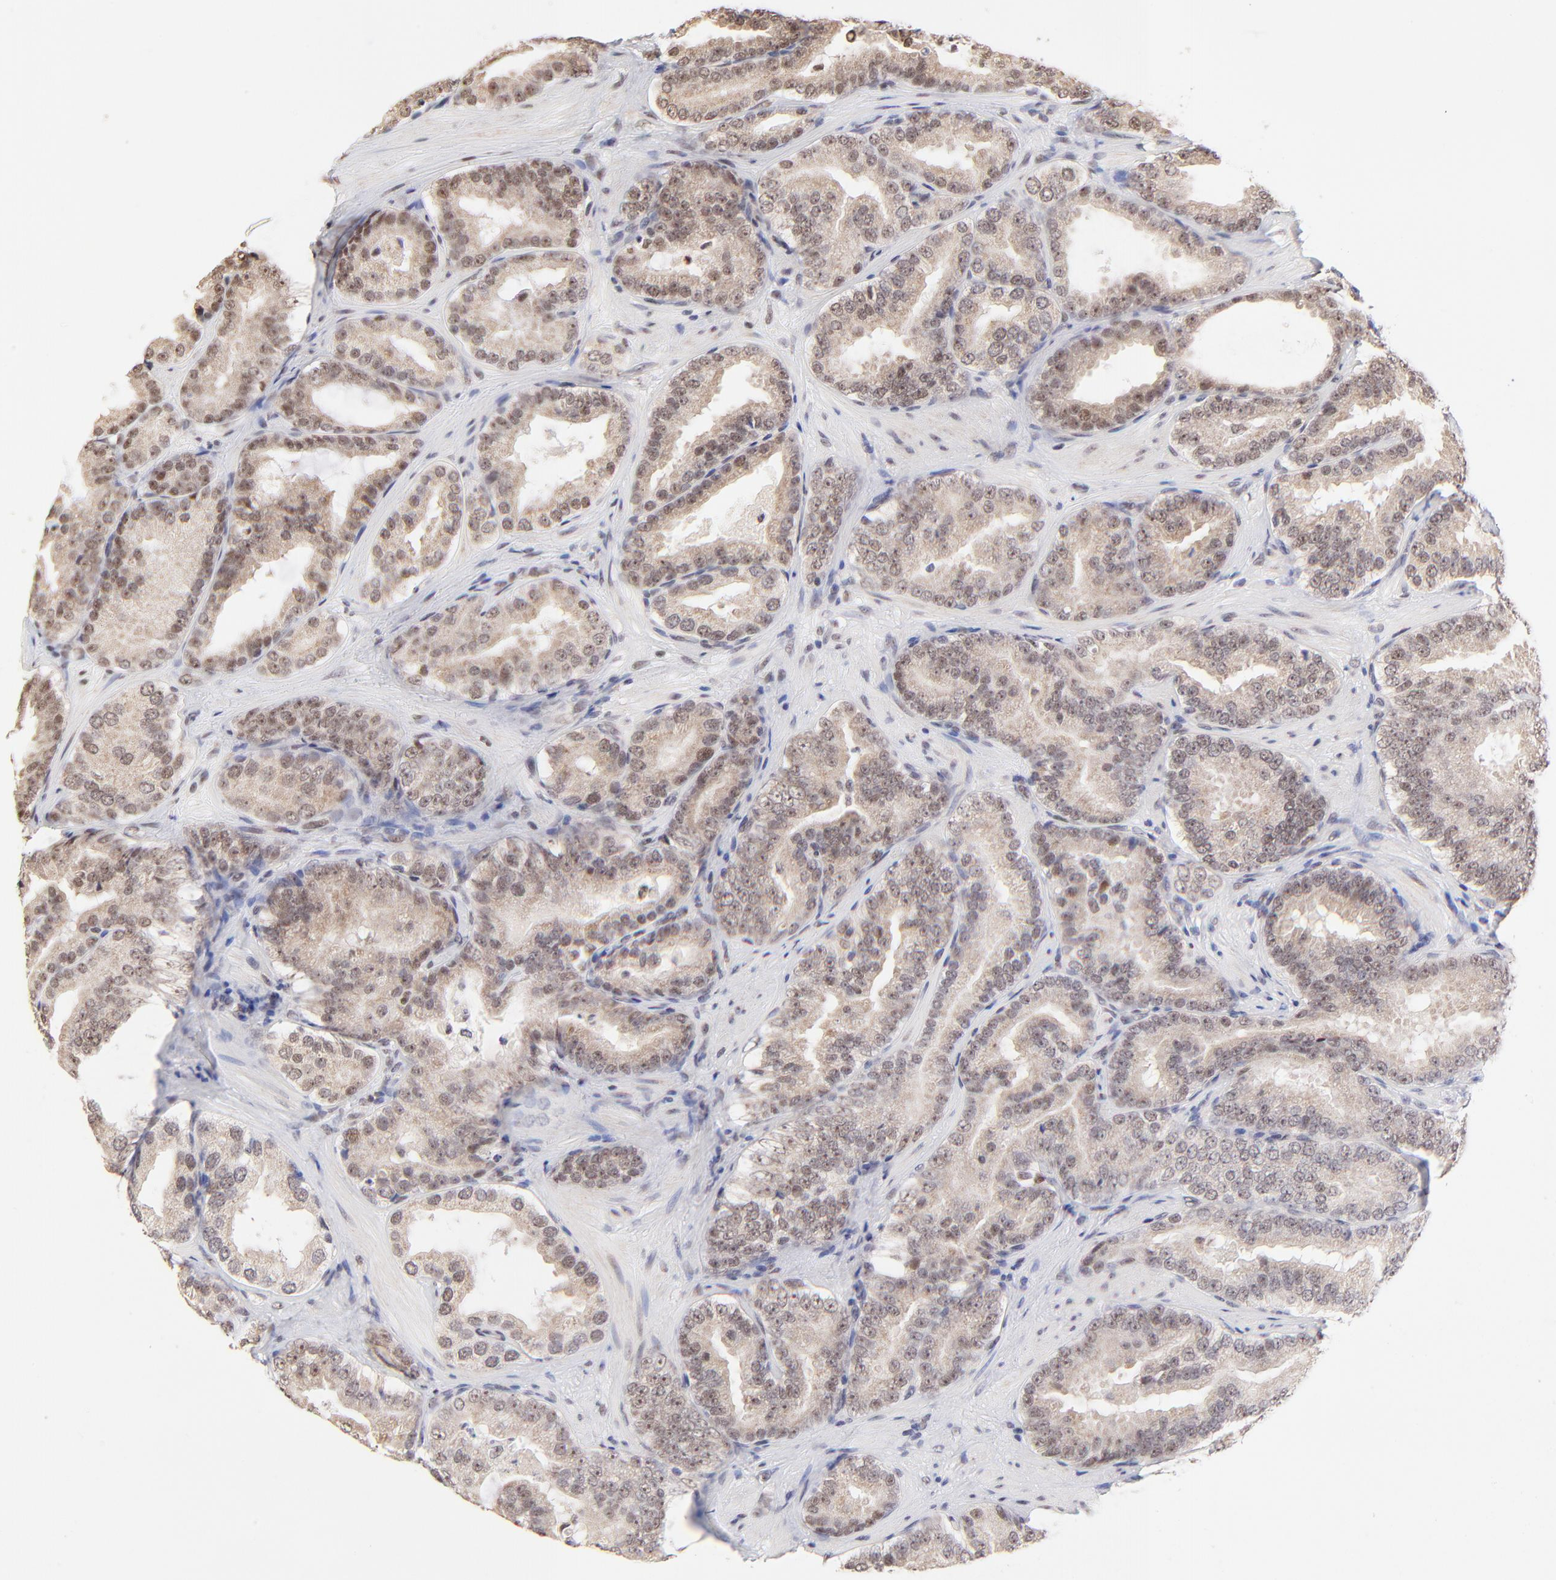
{"staining": {"intensity": "weak", "quantity": ">75%", "location": "cytoplasmic/membranous,nuclear"}, "tissue": "prostate cancer", "cell_type": "Tumor cells", "image_type": "cancer", "snomed": [{"axis": "morphology", "description": "Adenocarcinoma, Low grade"}, {"axis": "topography", "description": "Prostate"}], "caption": "This is a micrograph of immunohistochemistry staining of prostate adenocarcinoma (low-grade), which shows weak positivity in the cytoplasmic/membranous and nuclear of tumor cells.", "gene": "ZNF670", "patient": {"sex": "male", "age": 59}}